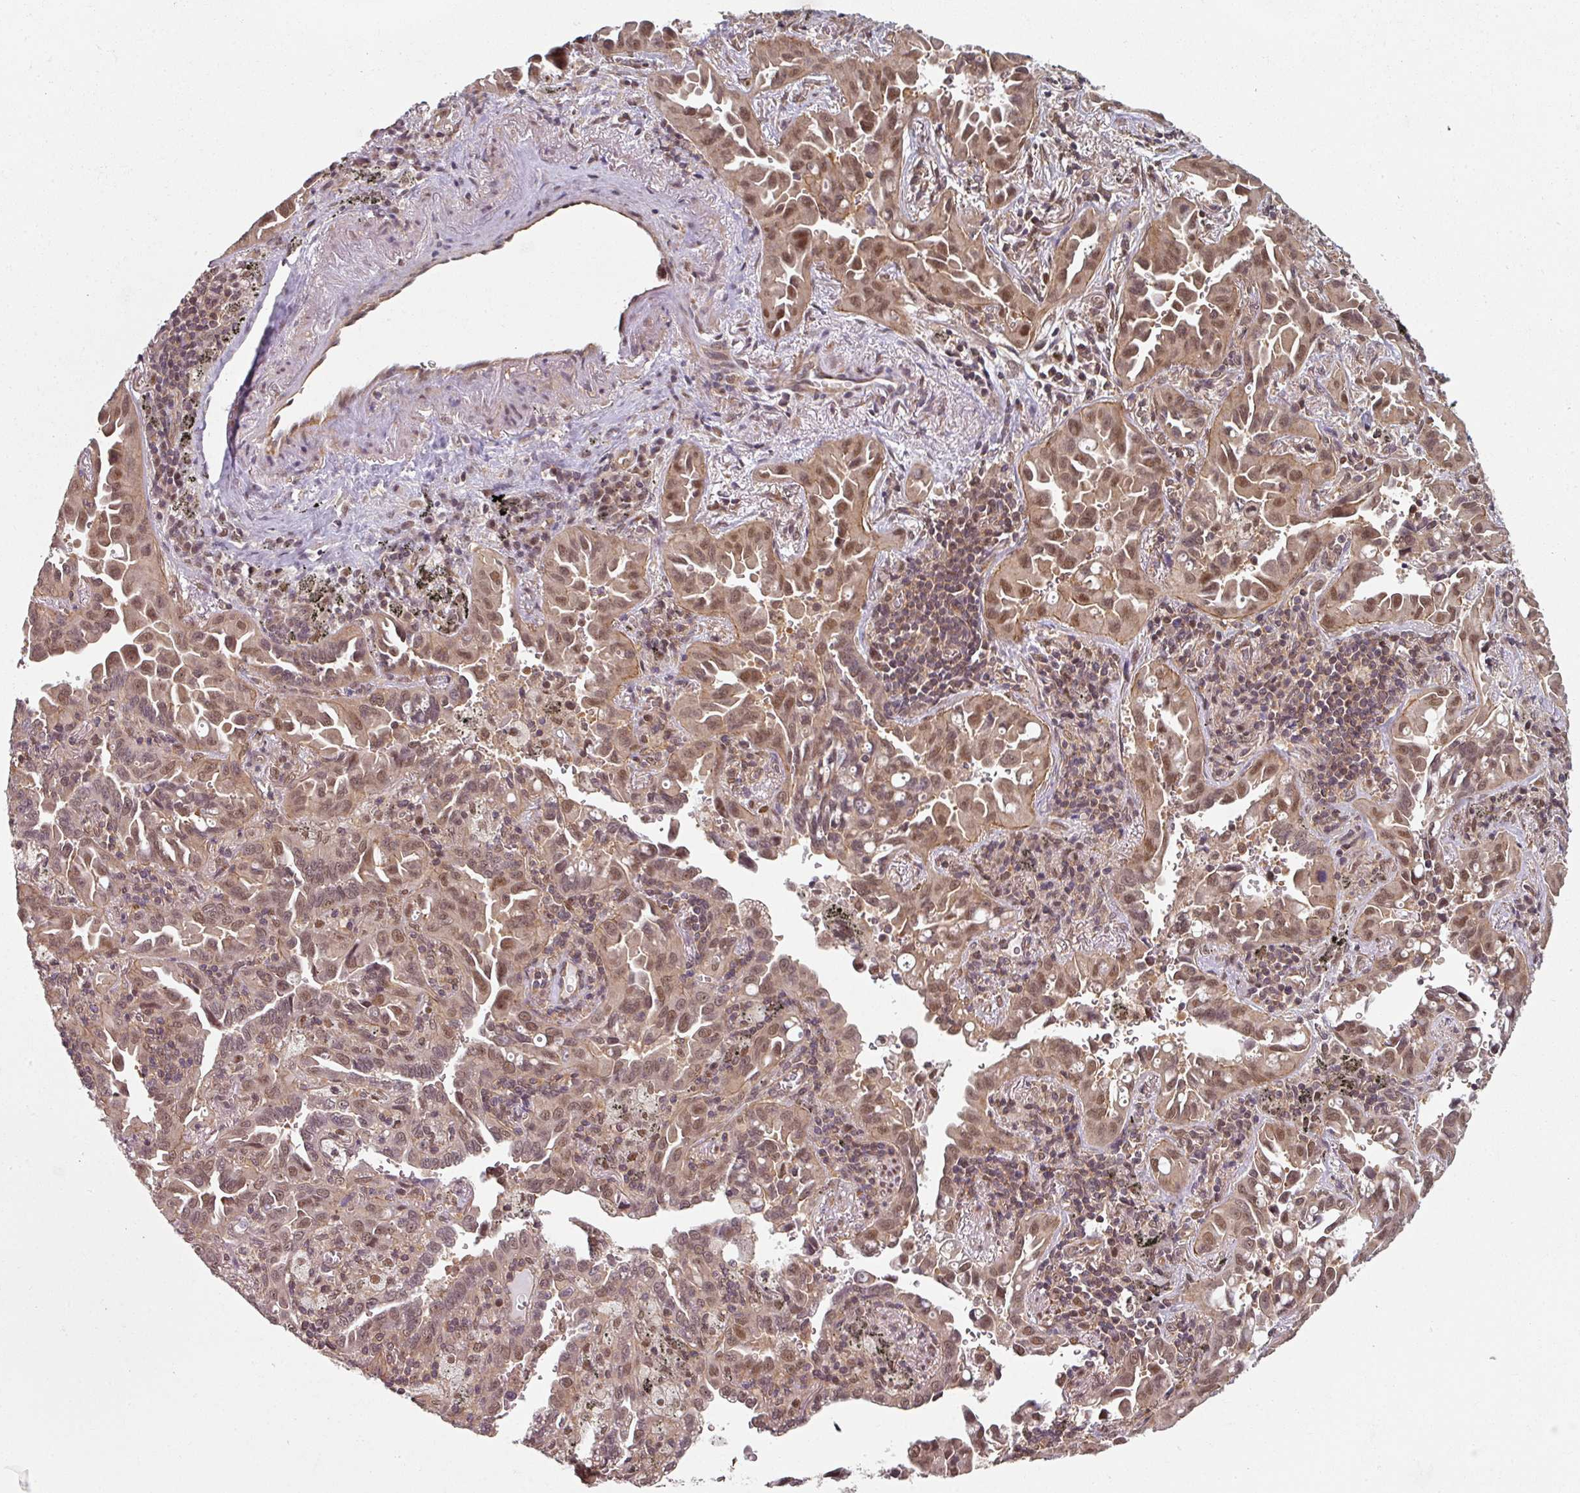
{"staining": {"intensity": "moderate", "quantity": ">75%", "location": "cytoplasmic/membranous,nuclear"}, "tissue": "lung cancer", "cell_type": "Tumor cells", "image_type": "cancer", "snomed": [{"axis": "morphology", "description": "Adenocarcinoma, NOS"}, {"axis": "topography", "description": "Lung"}], "caption": "High-magnification brightfield microscopy of adenocarcinoma (lung) stained with DAB (3,3'-diaminobenzidine) (brown) and counterstained with hematoxylin (blue). tumor cells exhibit moderate cytoplasmic/membranous and nuclear staining is seen in about>75% of cells.", "gene": "PSME3IP1", "patient": {"sex": "male", "age": 68}}